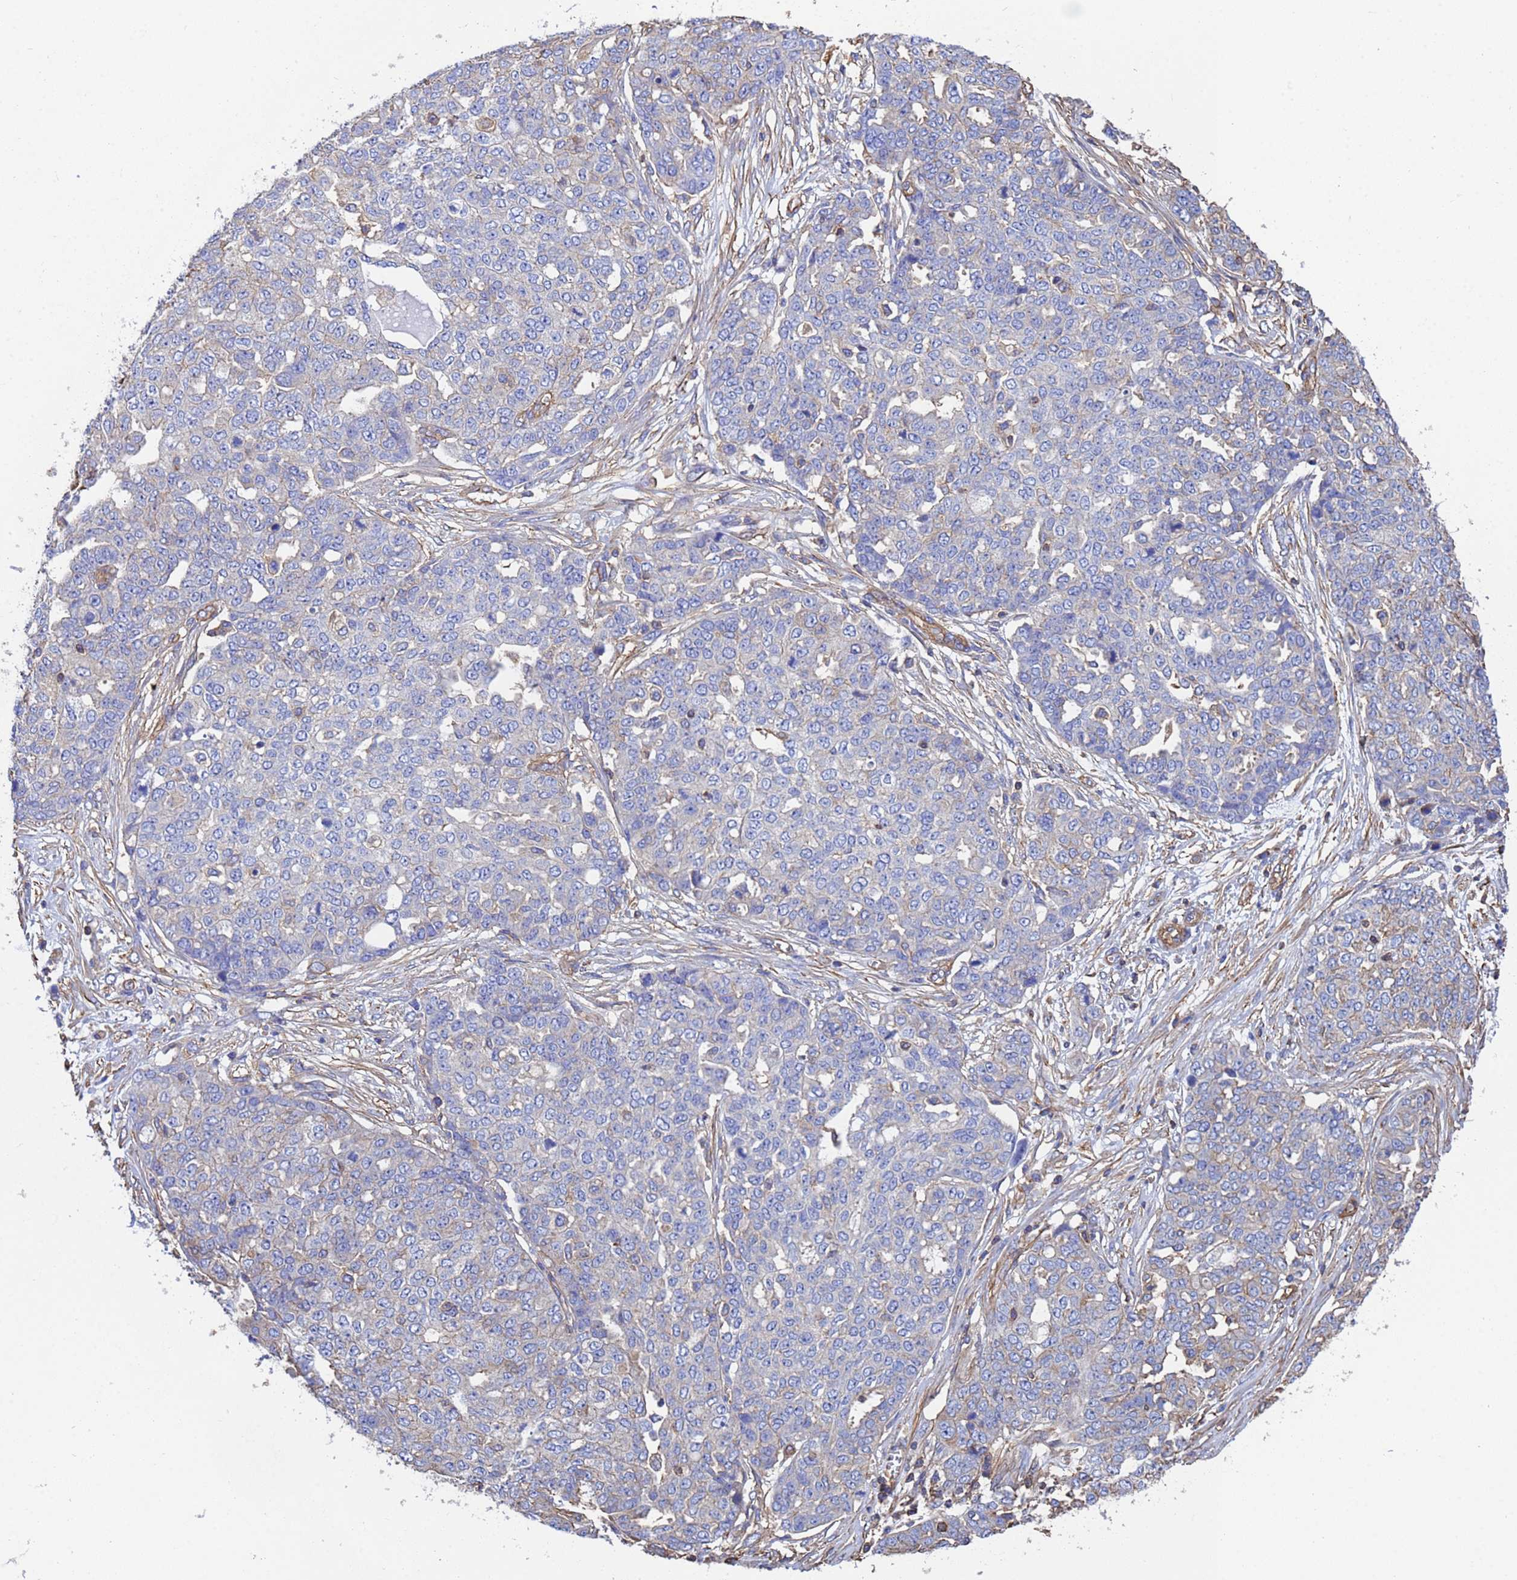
{"staining": {"intensity": "negative", "quantity": "none", "location": "none"}, "tissue": "ovarian cancer", "cell_type": "Tumor cells", "image_type": "cancer", "snomed": [{"axis": "morphology", "description": "Cystadenocarcinoma, serous, NOS"}, {"axis": "topography", "description": "Soft tissue"}, {"axis": "topography", "description": "Ovary"}], "caption": "Ovarian cancer was stained to show a protein in brown. There is no significant expression in tumor cells.", "gene": "MYL12A", "patient": {"sex": "female", "age": 57}}